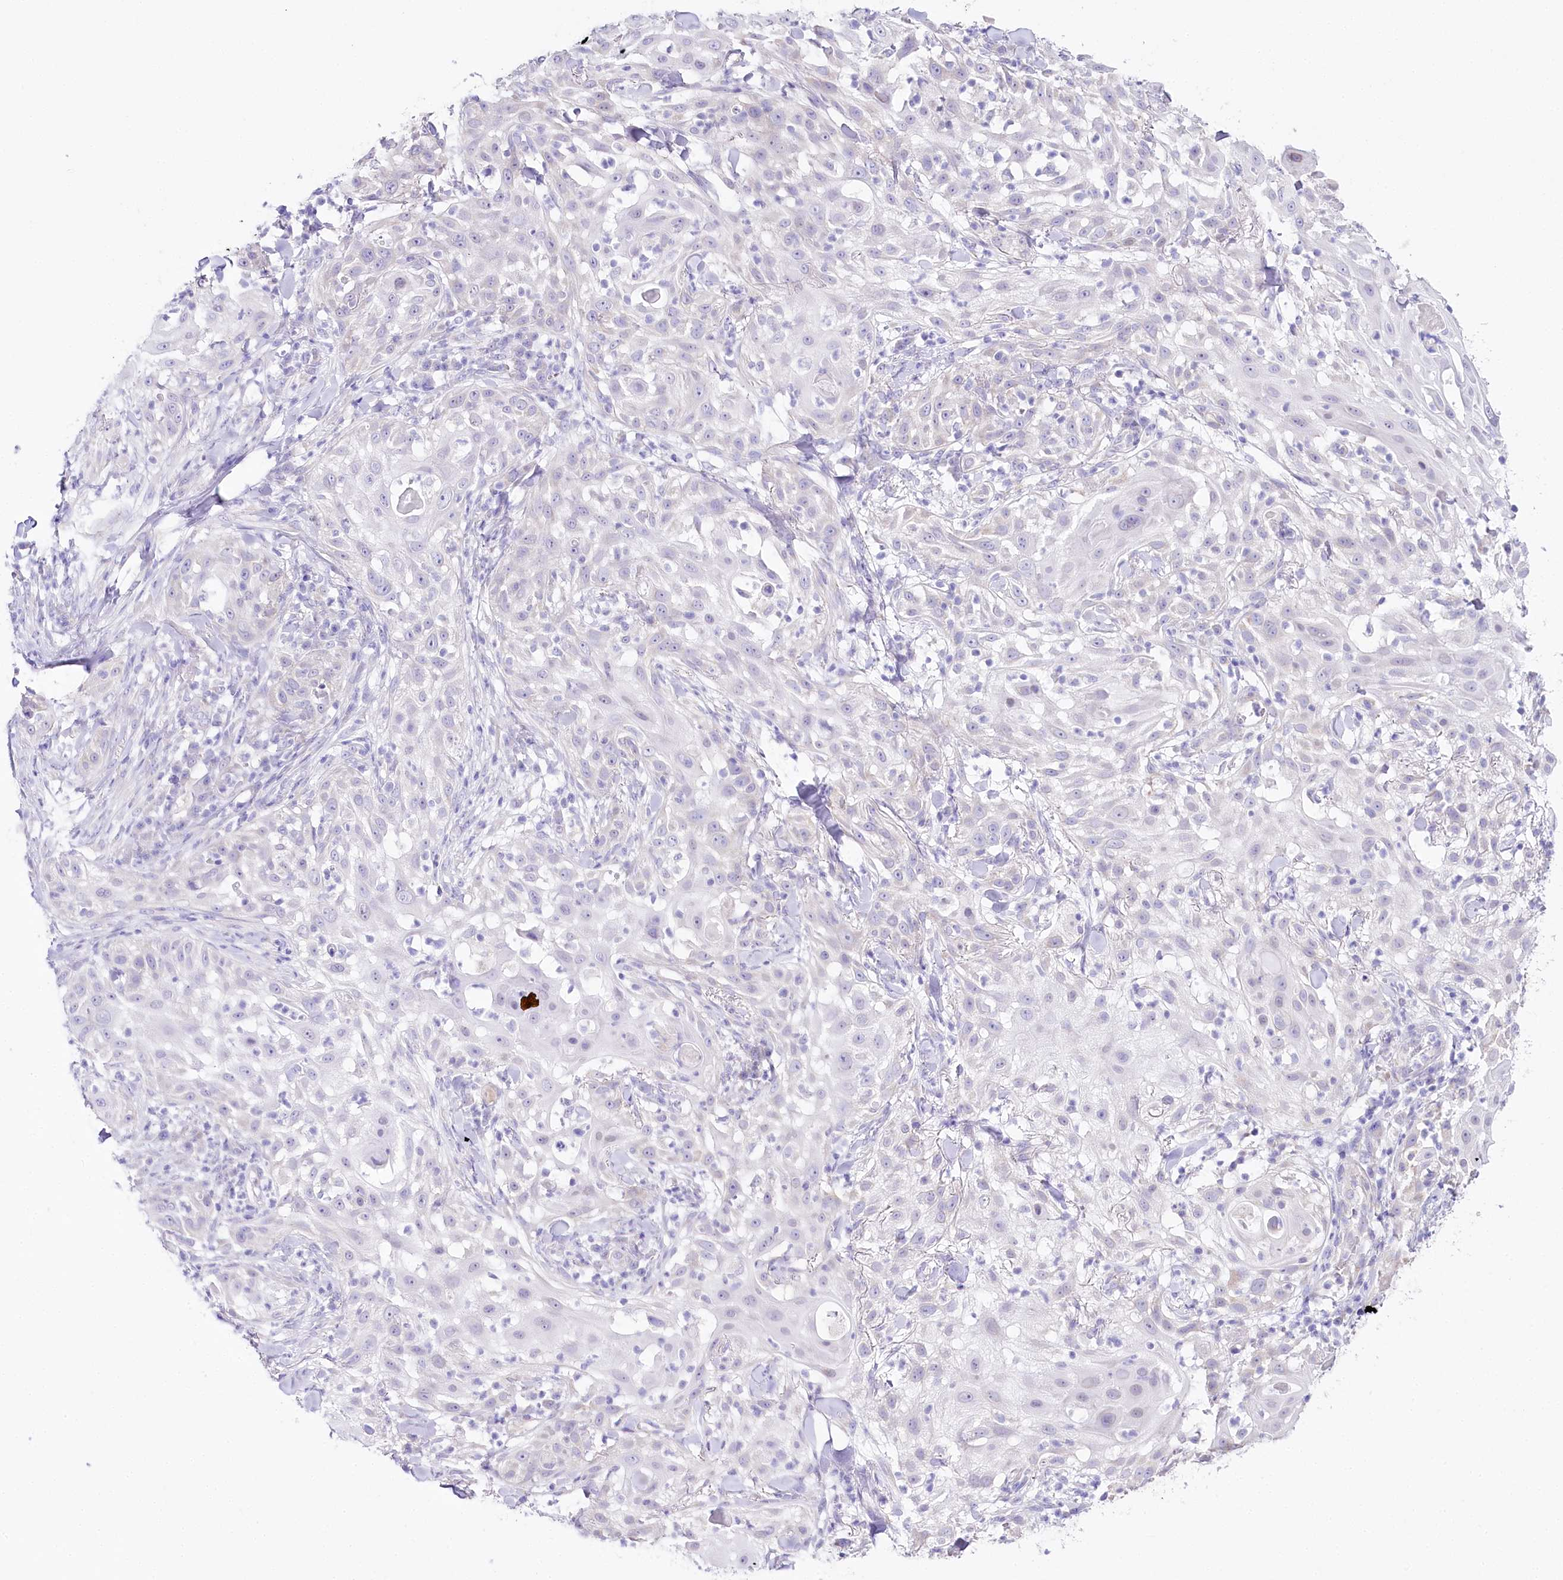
{"staining": {"intensity": "negative", "quantity": "none", "location": "none"}, "tissue": "skin cancer", "cell_type": "Tumor cells", "image_type": "cancer", "snomed": [{"axis": "morphology", "description": "Squamous cell carcinoma, NOS"}, {"axis": "topography", "description": "Skin"}], "caption": "An immunohistochemistry (IHC) photomicrograph of squamous cell carcinoma (skin) is shown. There is no staining in tumor cells of squamous cell carcinoma (skin).", "gene": "CSN3", "patient": {"sex": "female", "age": 44}}